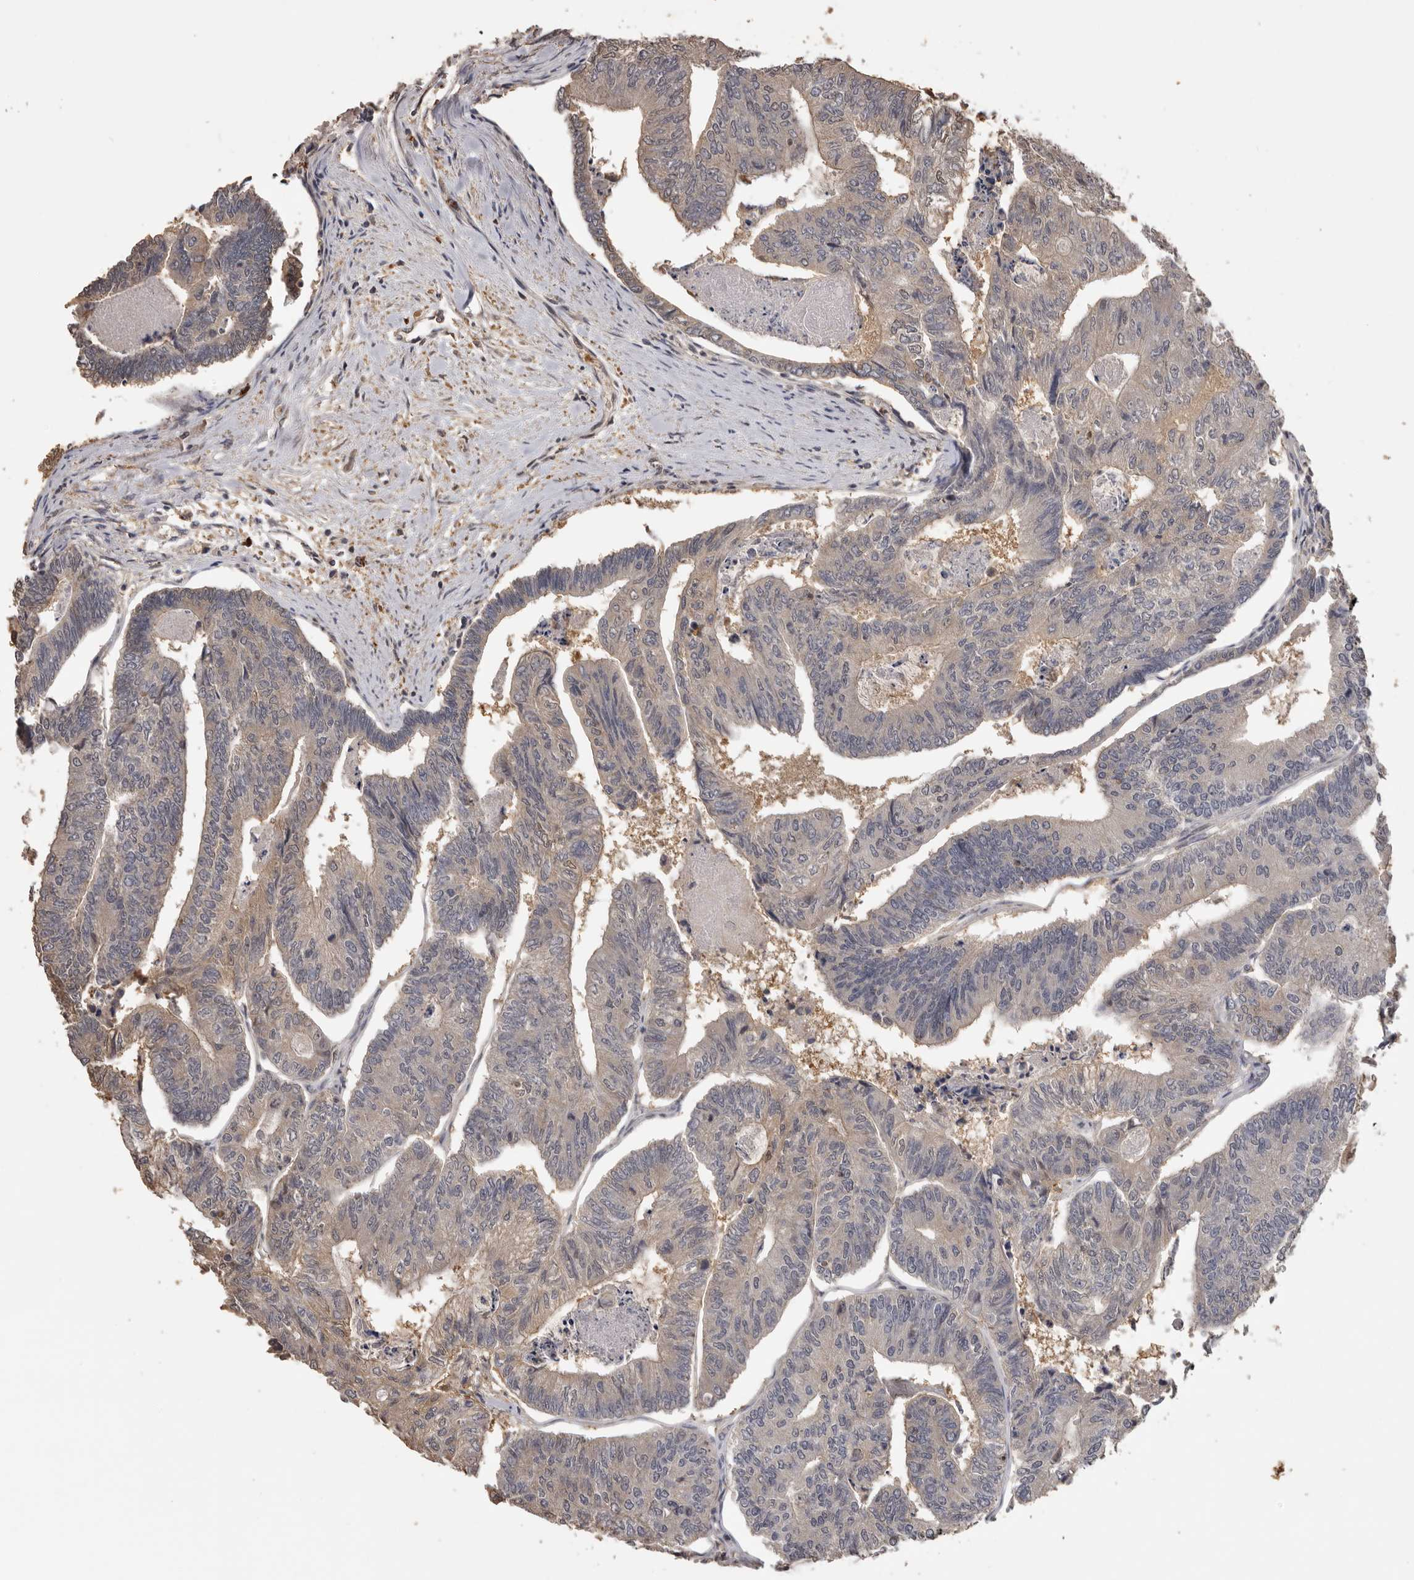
{"staining": {"intensity": "weak", "quantity": "<25%", "location": "cytoplasmic/membranous"}, "tissue": "colorectal cancer", "cell_type": "Tumor cells", "image_type": "cancer", "snomed": [{"axis": "morphology", "description": "Adenocarcinoma, NOS"}, {"axis": "topography", "description": "Colon"}], "caption": "A high-resolution image shows IHC staining of colorectal cancer, which reveals no significant staining in tumor cells.", "gene": "KIF2B", "patient": {"sex": "female", "age": 67}}